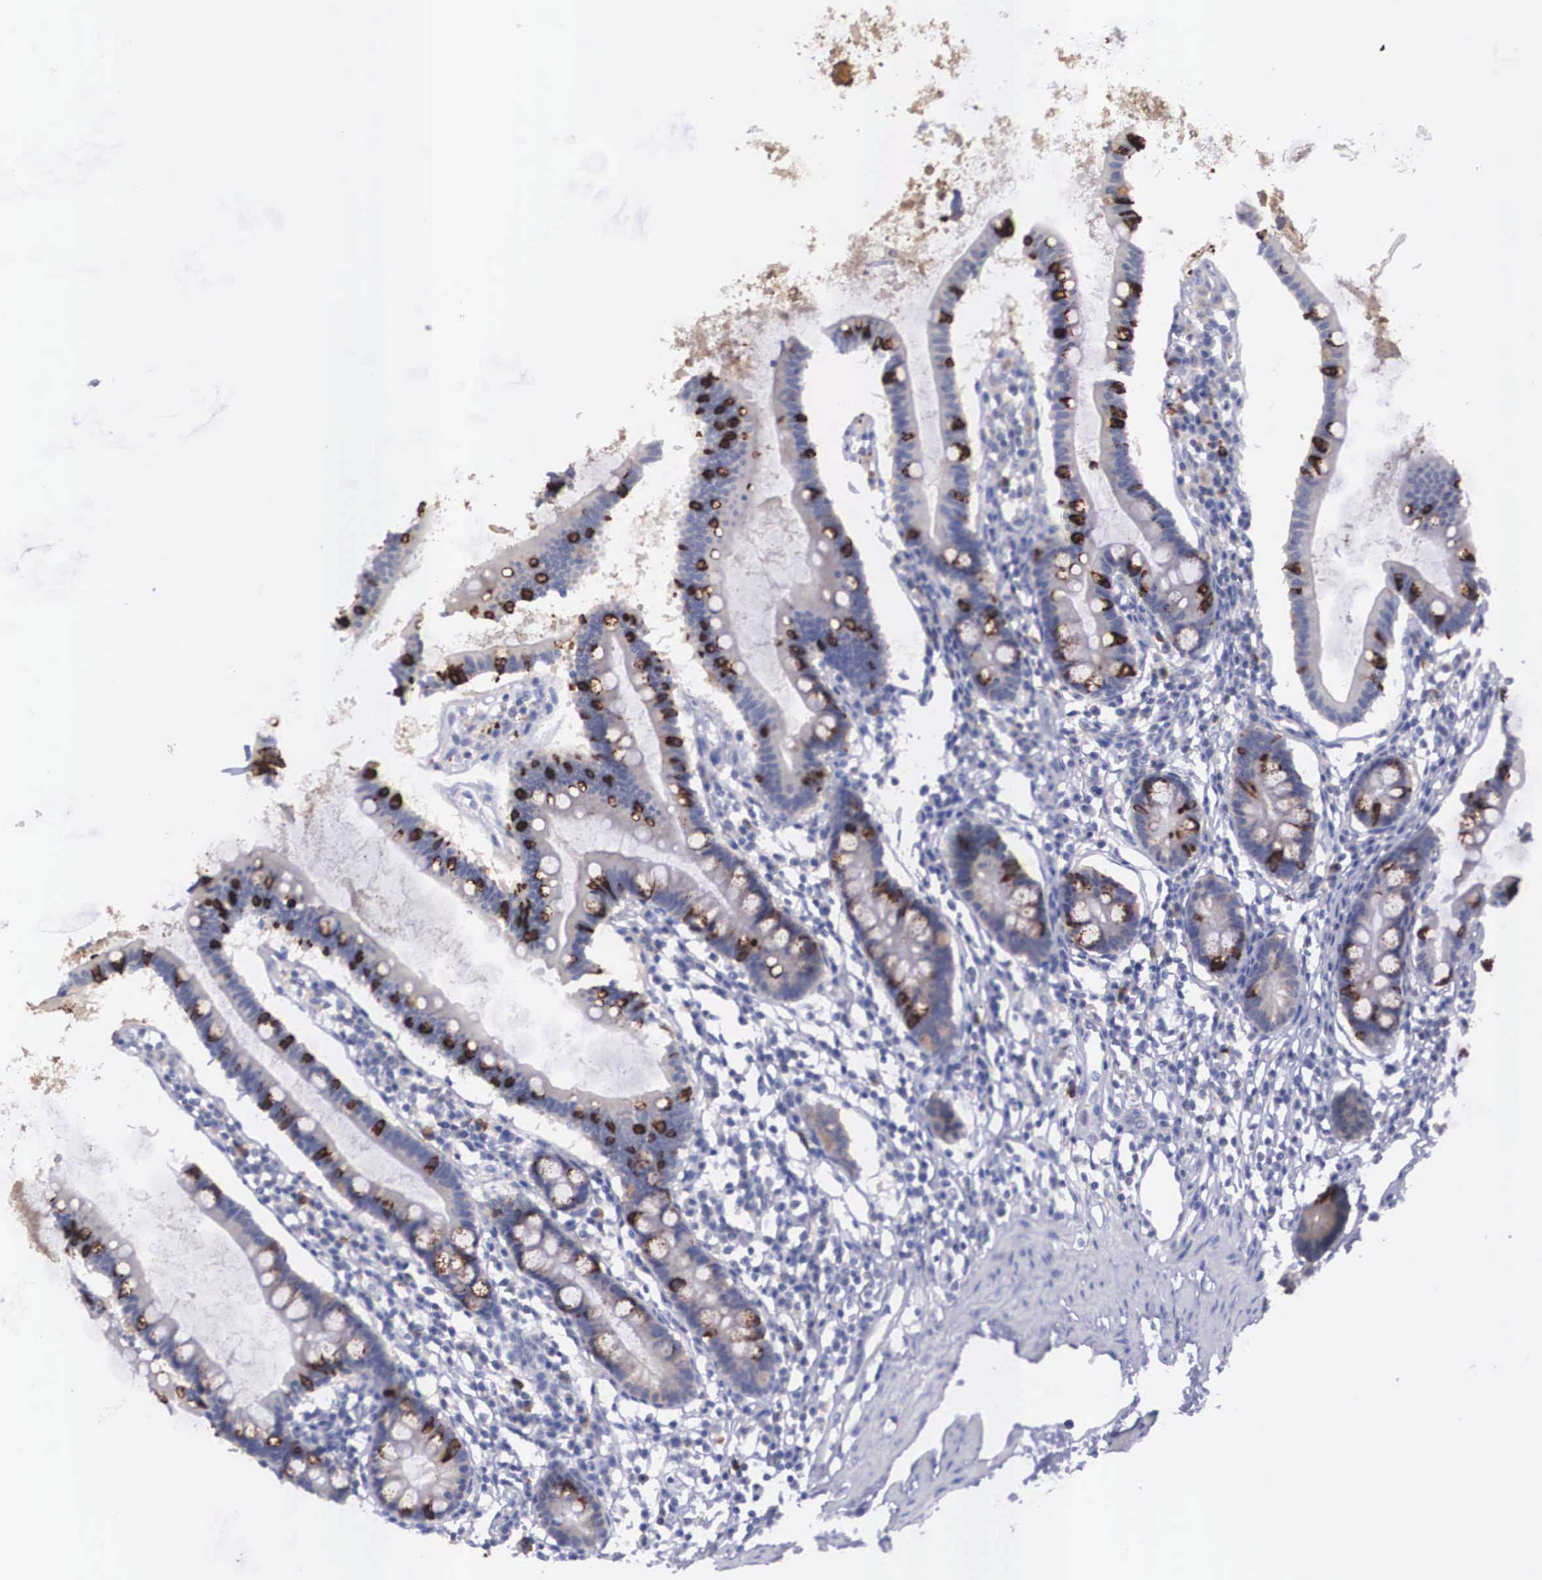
{"staining": {"intensity": "strong", "quantity": "<25%", "location": "cytoplasmic/membranous"}, "tissue": "small intestine", "cell_type": "Glandular cells", "image_type": "normal", "snomed": [{"axis": "morphology", "description": "Normal tissue, NOS"}, {"axis": "topography", "description": "Small intestine"}], "caption": "Immunohistochemical staining of normal small intestine displays strong cytoplasmic/membranous protein staining in about <25% of glandular cells.", "gene": "REPS2", "patient": {"sex": "female", "age": 37}}